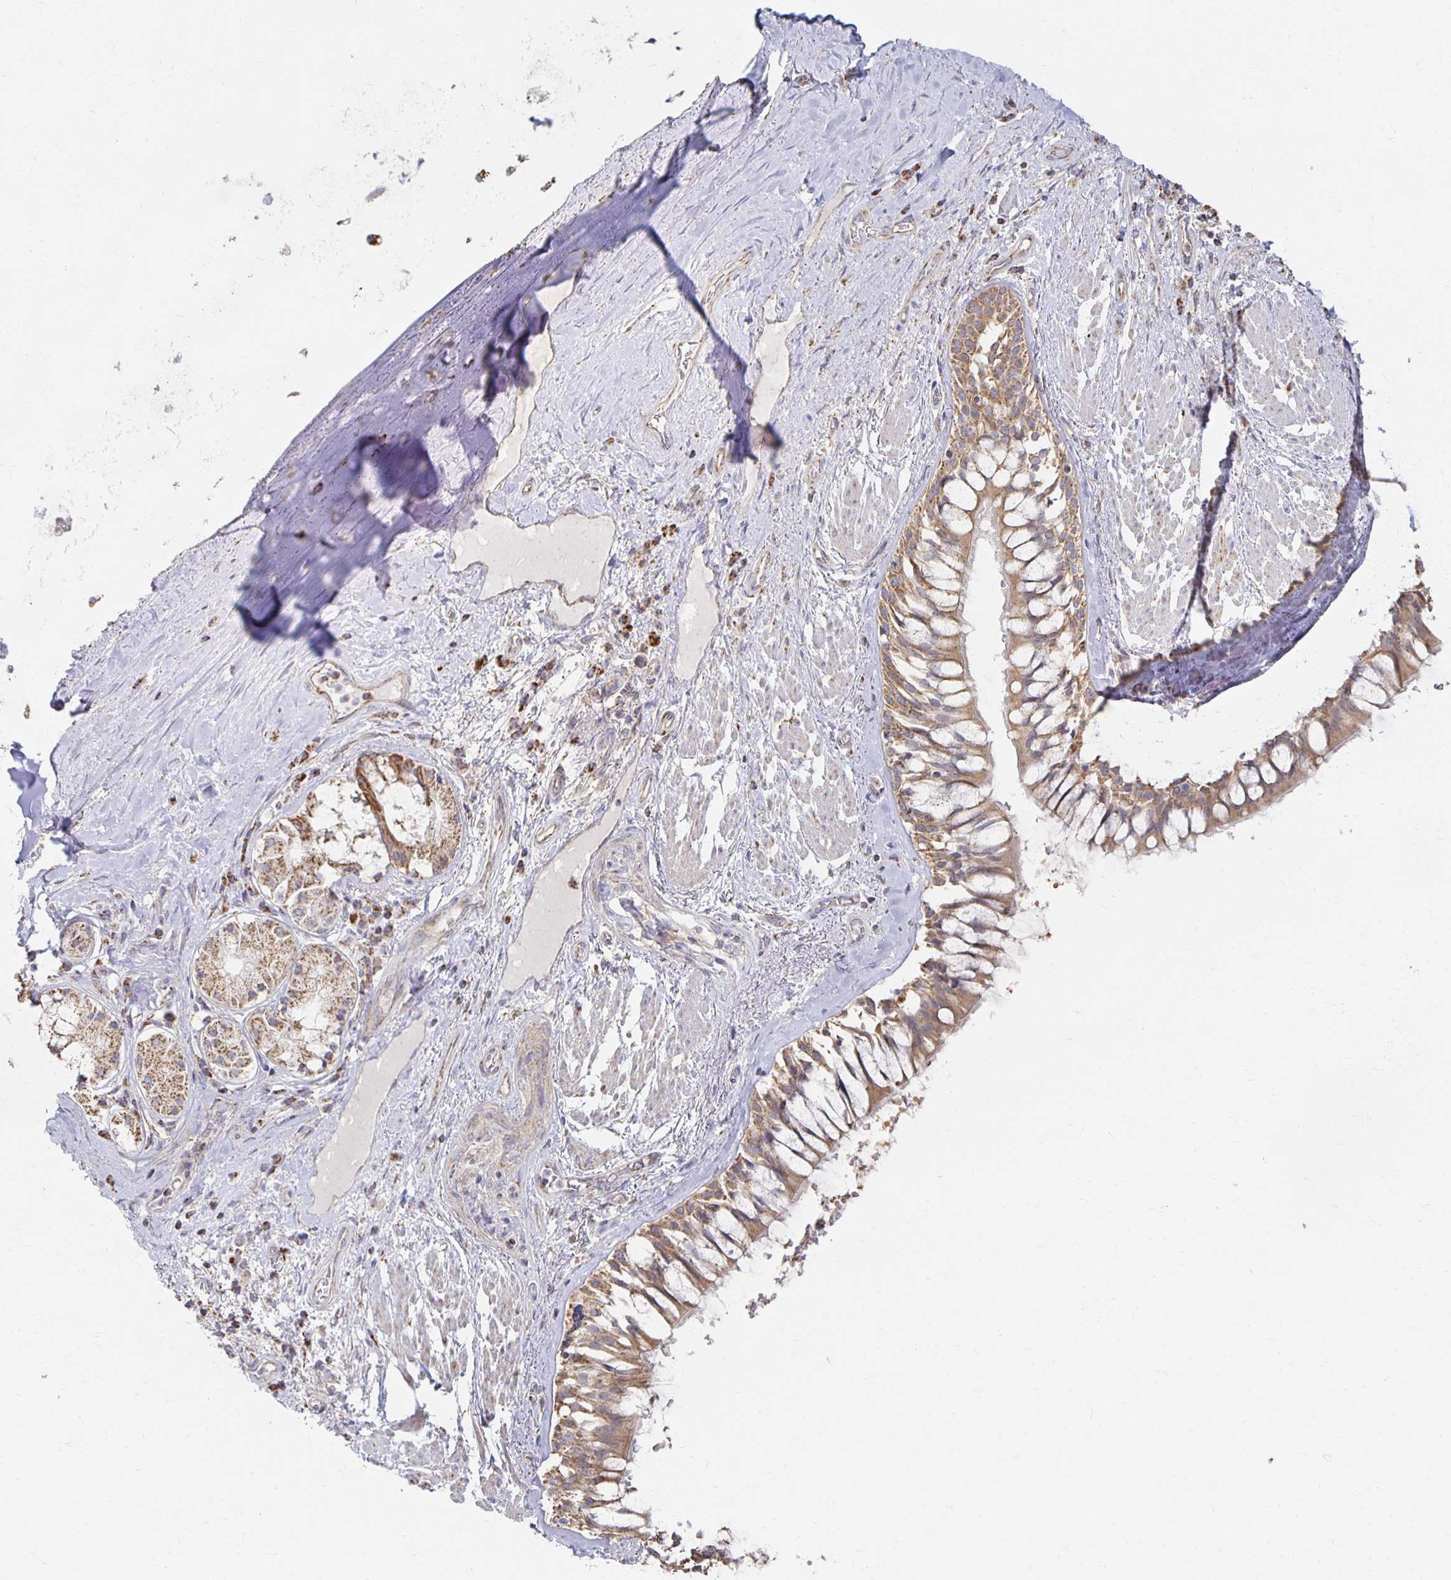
{"staining": {"intensity": "weak", "quantity": "25%-75%", "location": "cytoplasmic/membranous"}, "tissue": "soft tissue", "cell_type": "Chondrocytes", "image_type": "normal", "snomed": [{"axis": "morphology", "description": "Normal tissue, NOS"}, {"axis": "topography", "description": "Cartilage tissue"}, {"axis": "topography", "description": "Bronchus"}], "caption": "Weak cytoplasmic/membranous positivity for a protein is identified in about 25%-75% of chondrocytes of normal soft tissue using immunohistochemistry (IHC).", "gene": "NKX2", "patient": {"sex": "male", "age": 64}}